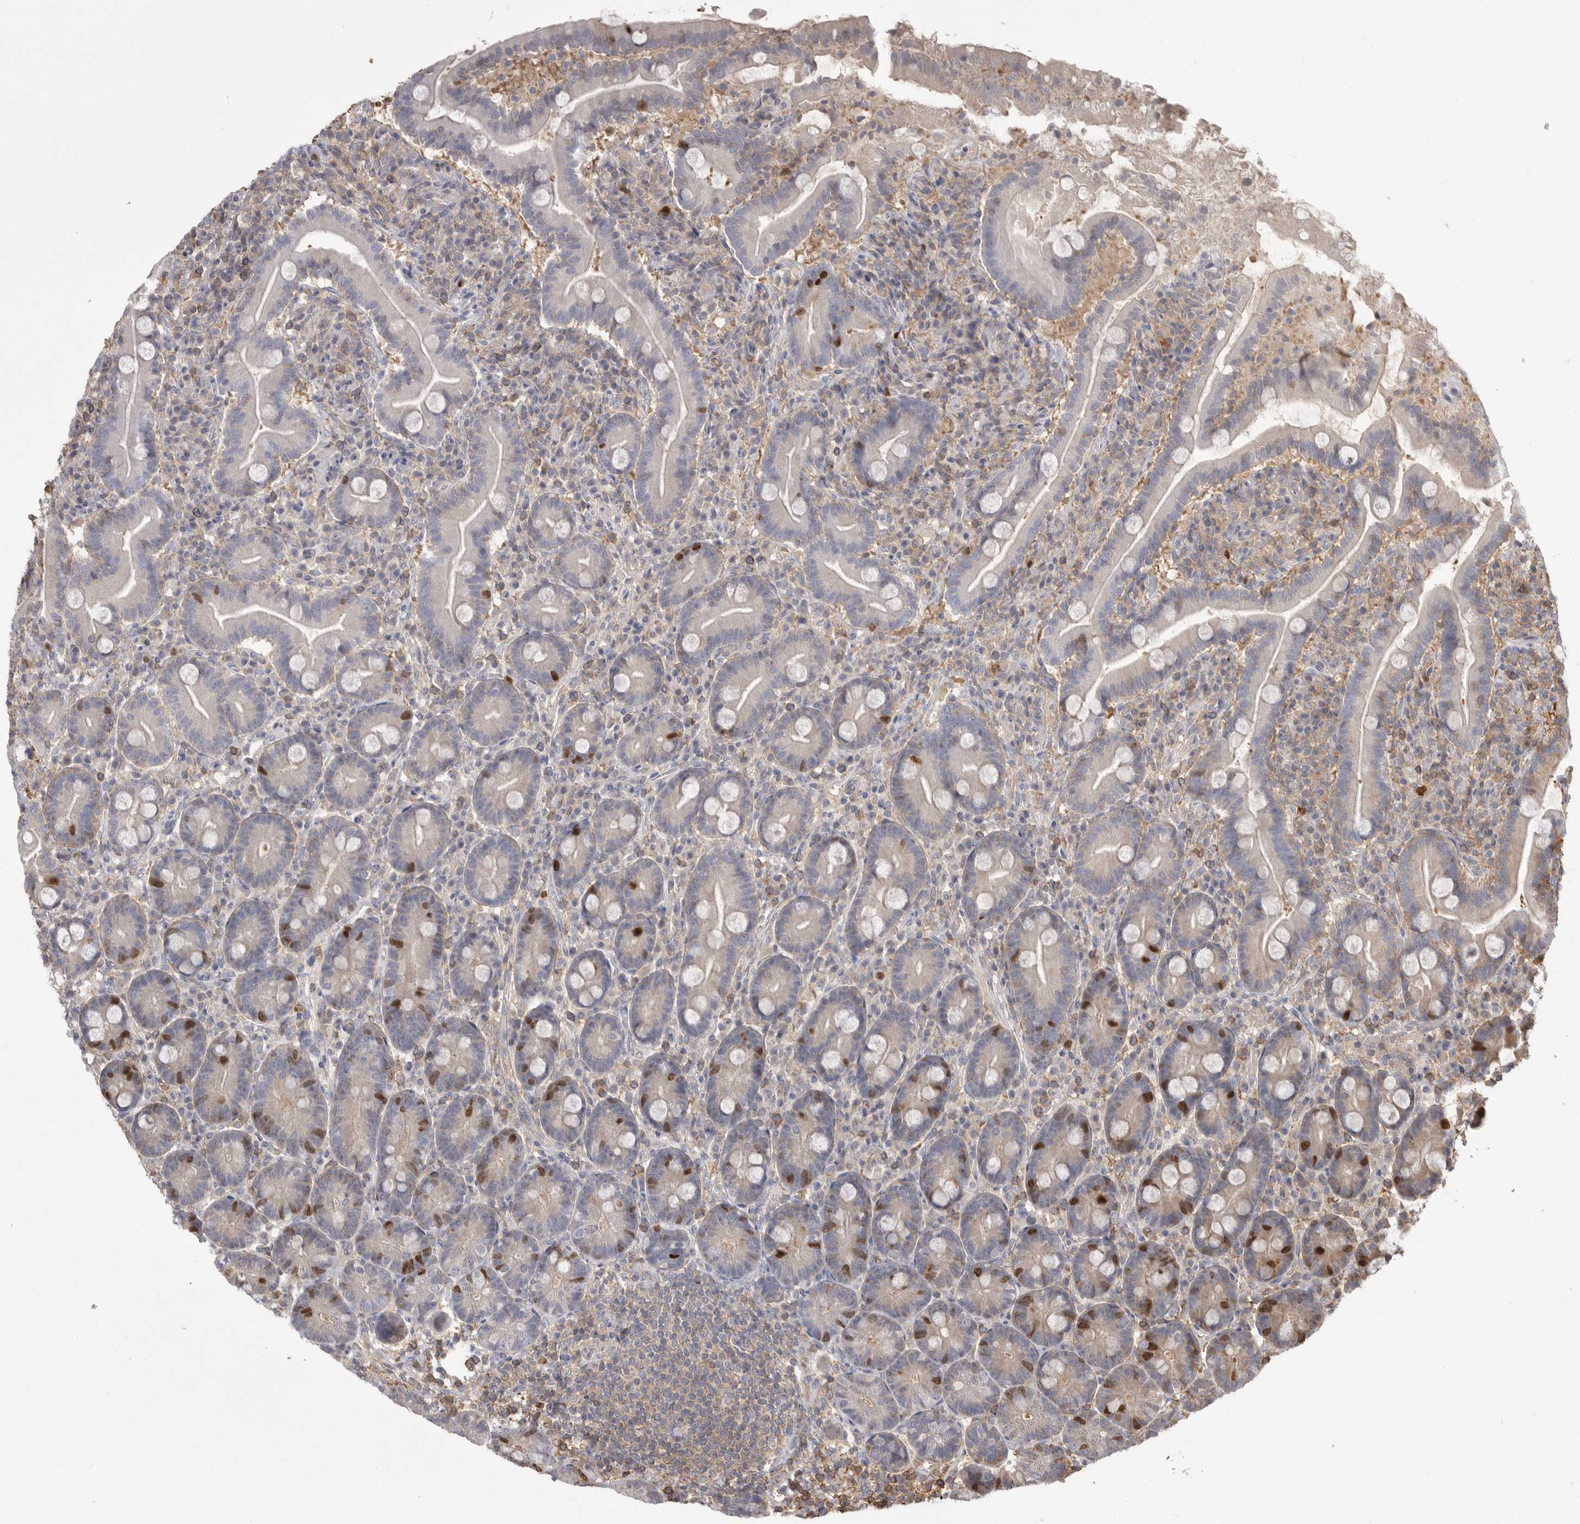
{"staining": {"intensity": "strong", "quantity": "<25%", "location": "cytoplasmic/membranous,nuclear"}, "tissue": "duodenum", "cell_type": "Glandular cells", "image_type": "normal", "snomed": [{"axis": "morphology", "description": "Normal tissue, NOS"}, {"axis": "topography", "description": "Duodenum"}], "caption": "A medium amount of strong cytoplasmic/membranous,nuclear staining is seen in approximately <25% of glandular cells in benign duodenum. The staining was performed using DAB to visualize the protein expression in brown, while the nuclei were stained in blue with hematoxylin (Magnification: 20x).", "gene": "TOP2A", "patient": {"sex": "male", "age": 35}}